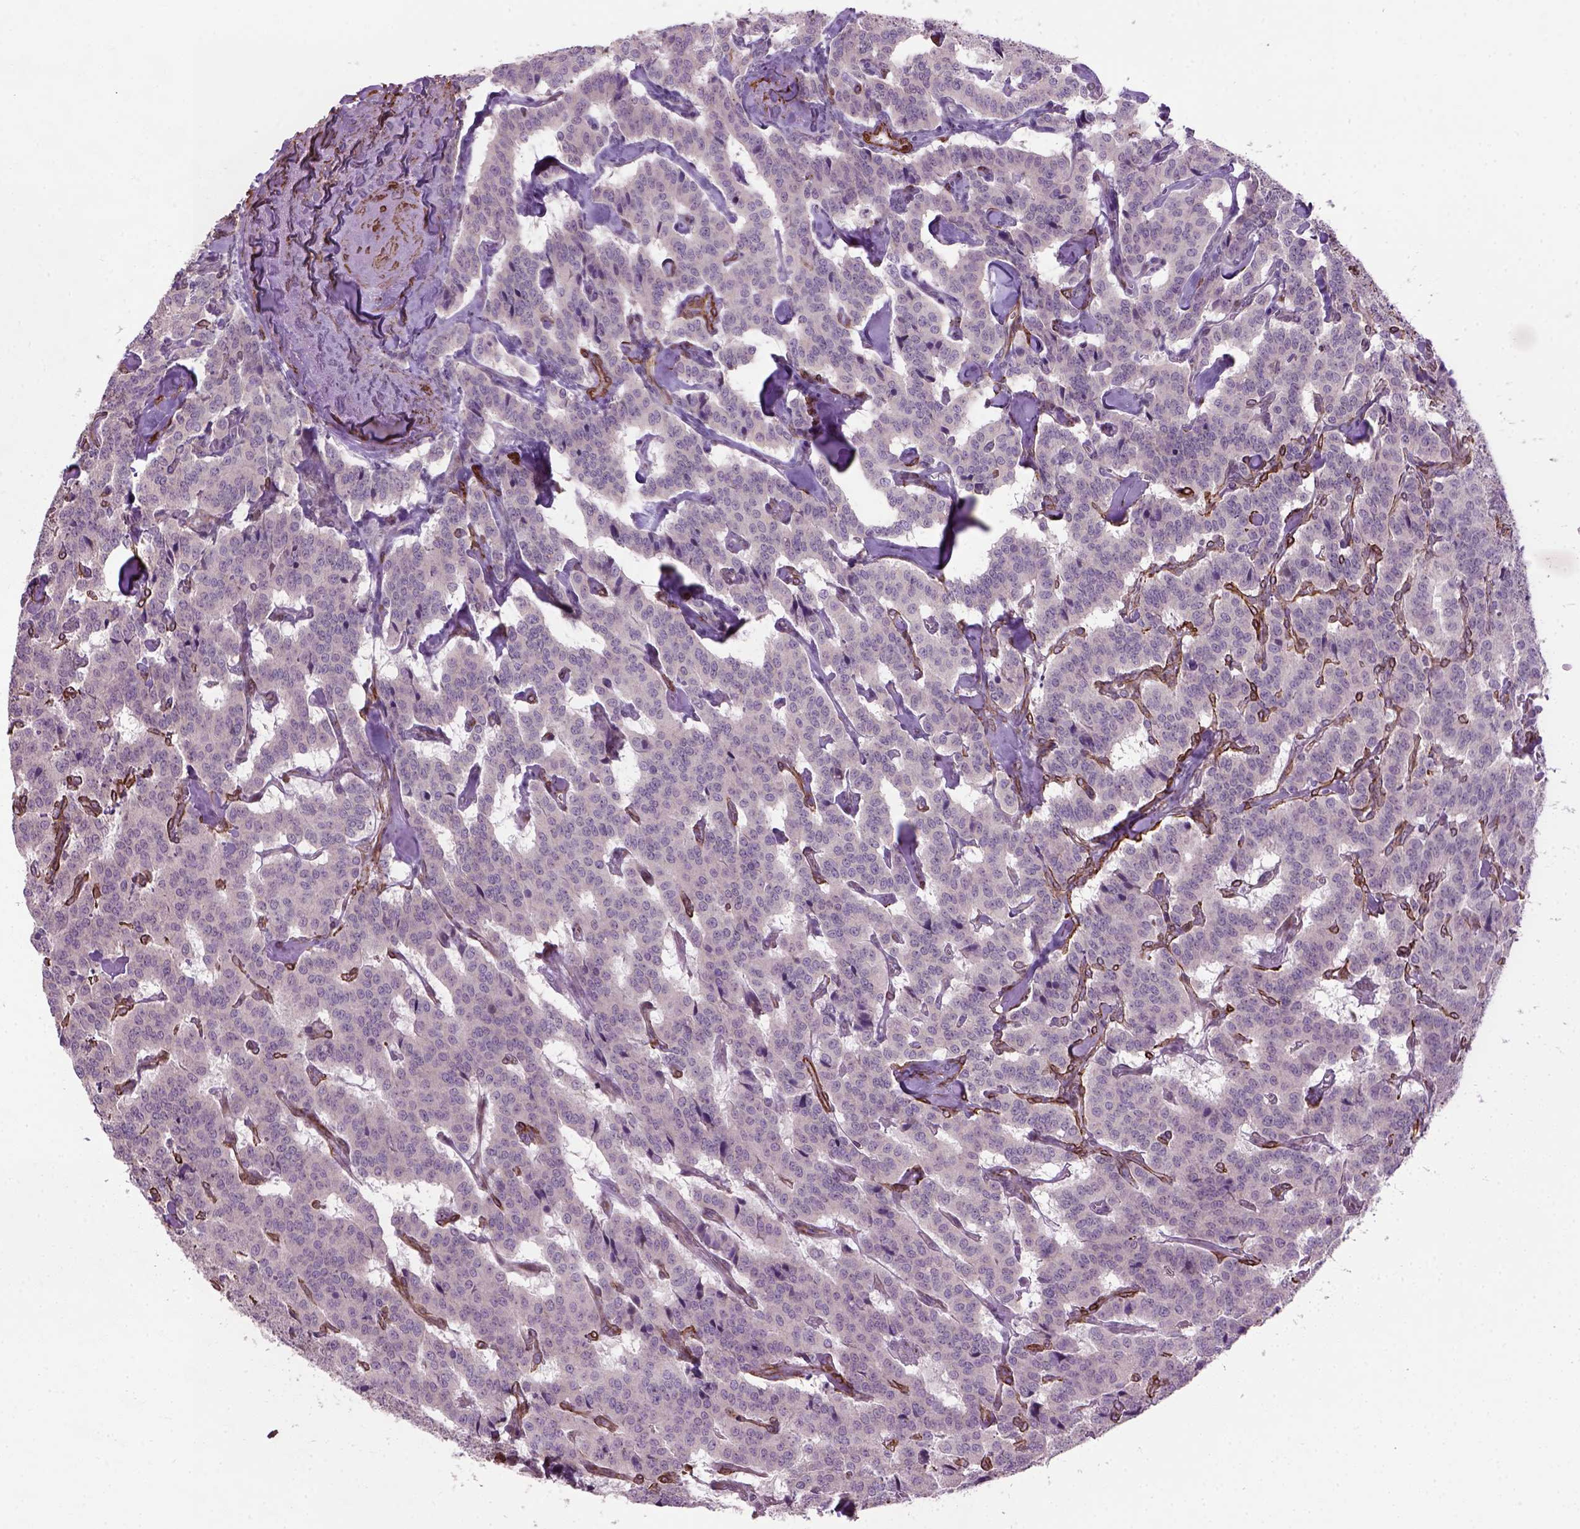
{"staining": {"intensity": "negative", "quantity": "none", "location": "none"}, "tissue": "carcinoid", "cell_type": "Tumor cells", "image_type": "cancer", "snomed": [{"axis": "morphology", "description": "Carcinoid, malignant, NOS"}, {"axis": "topography", "description": "Lung"}], "caption": "Immunohistochemistry photomicrograph of malignant carcinoid stained for a protein (brown), which demonstrates no positivity in tumor cells.", "gene": "RRS1", "patient": {"sex": "female", "age": 46}}